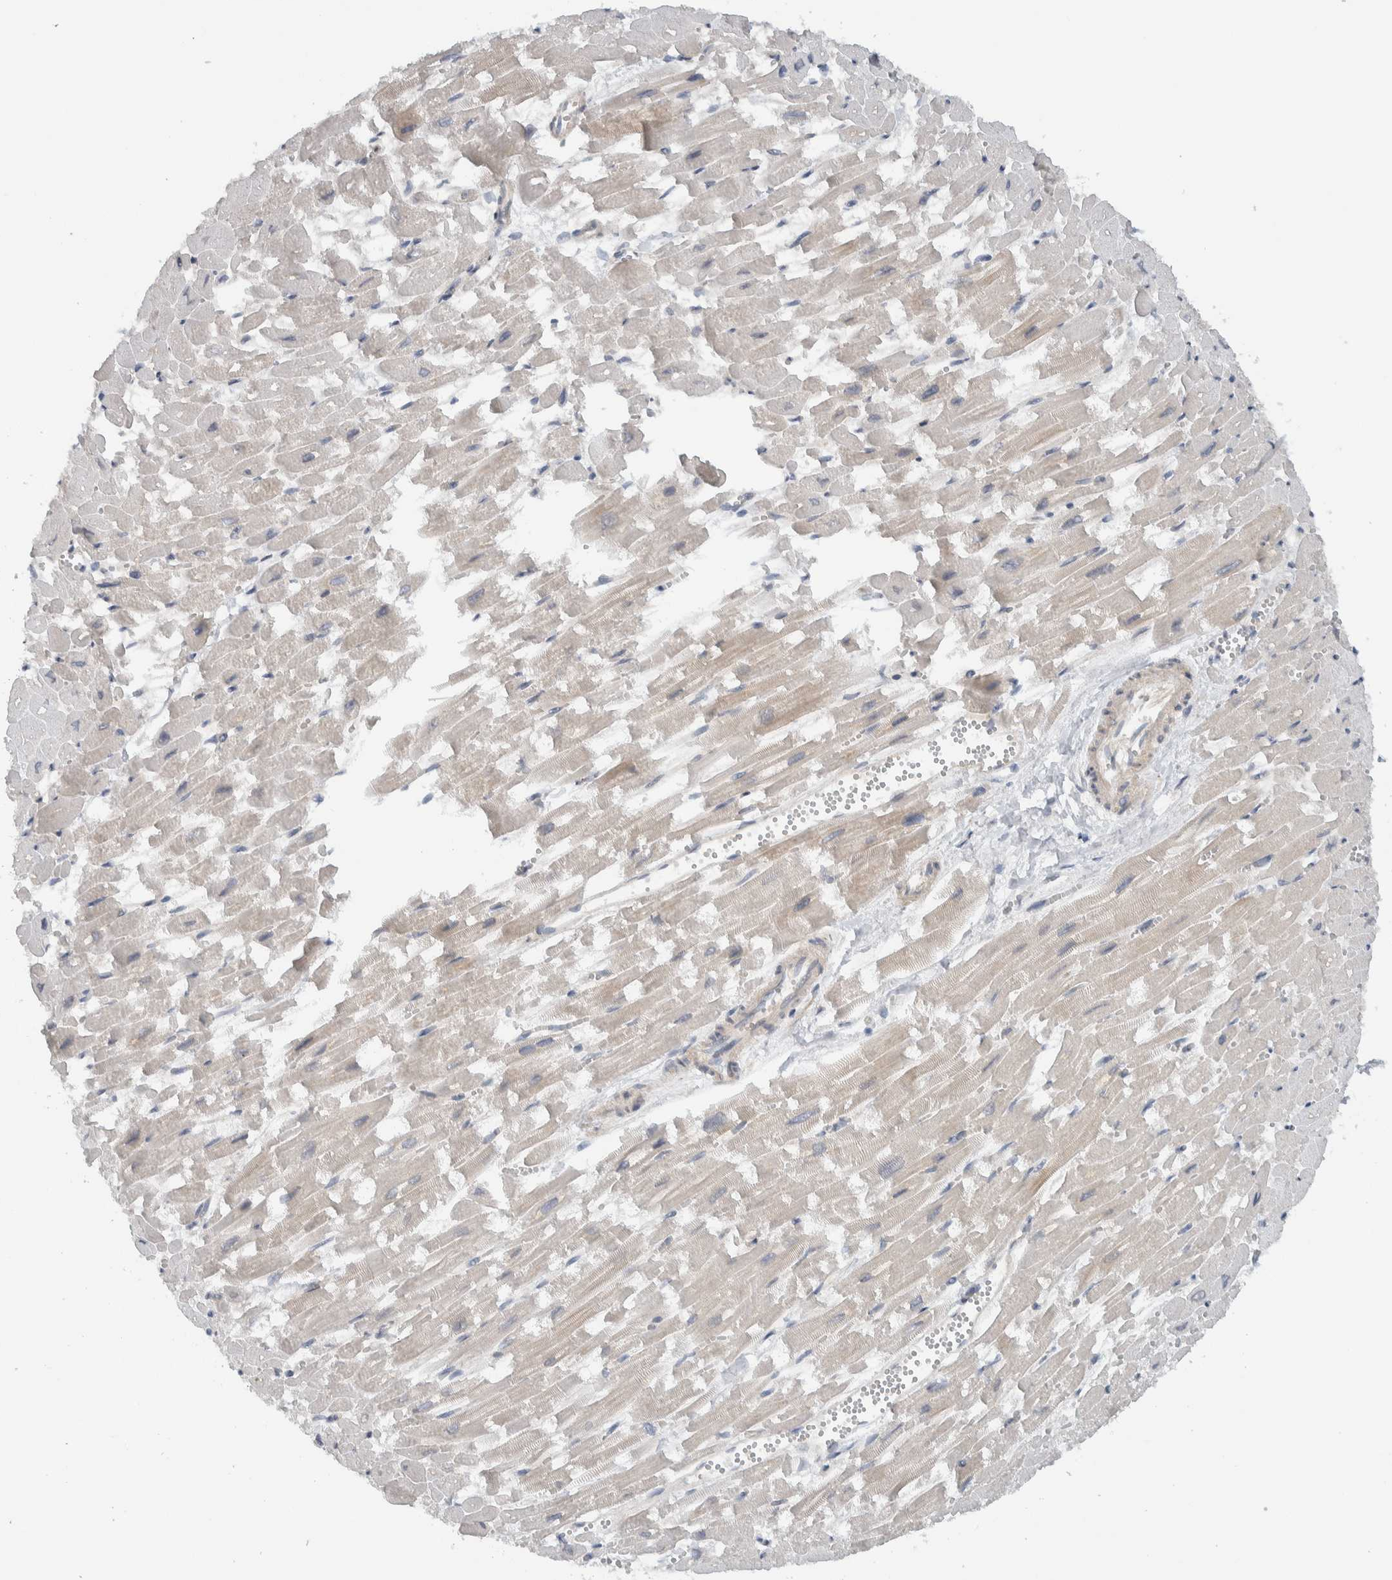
{"staining": {"intensity": "weak", "quantity": "25%-75%", "location": "cytoplasmic/membranous"}, "tissue": "heart muscle", "cell_type": "Cardiomyocytes", "image_type": "normal", "snomed": [{"axis": "morphology", "description": "Normal tissue, NOS"}, {"axis": "topography", "description": "Heart"}], "caption": "High-power microscopy captured an IHC image of benign heart muscle, revealing weak cytoplasmic/membranous positivity in approximately 25%-75% of cardiomyocytes. Nuclei are stained in blue.", "gene": "MPRIP", "patient": {"sex": "male", "age": 54}}